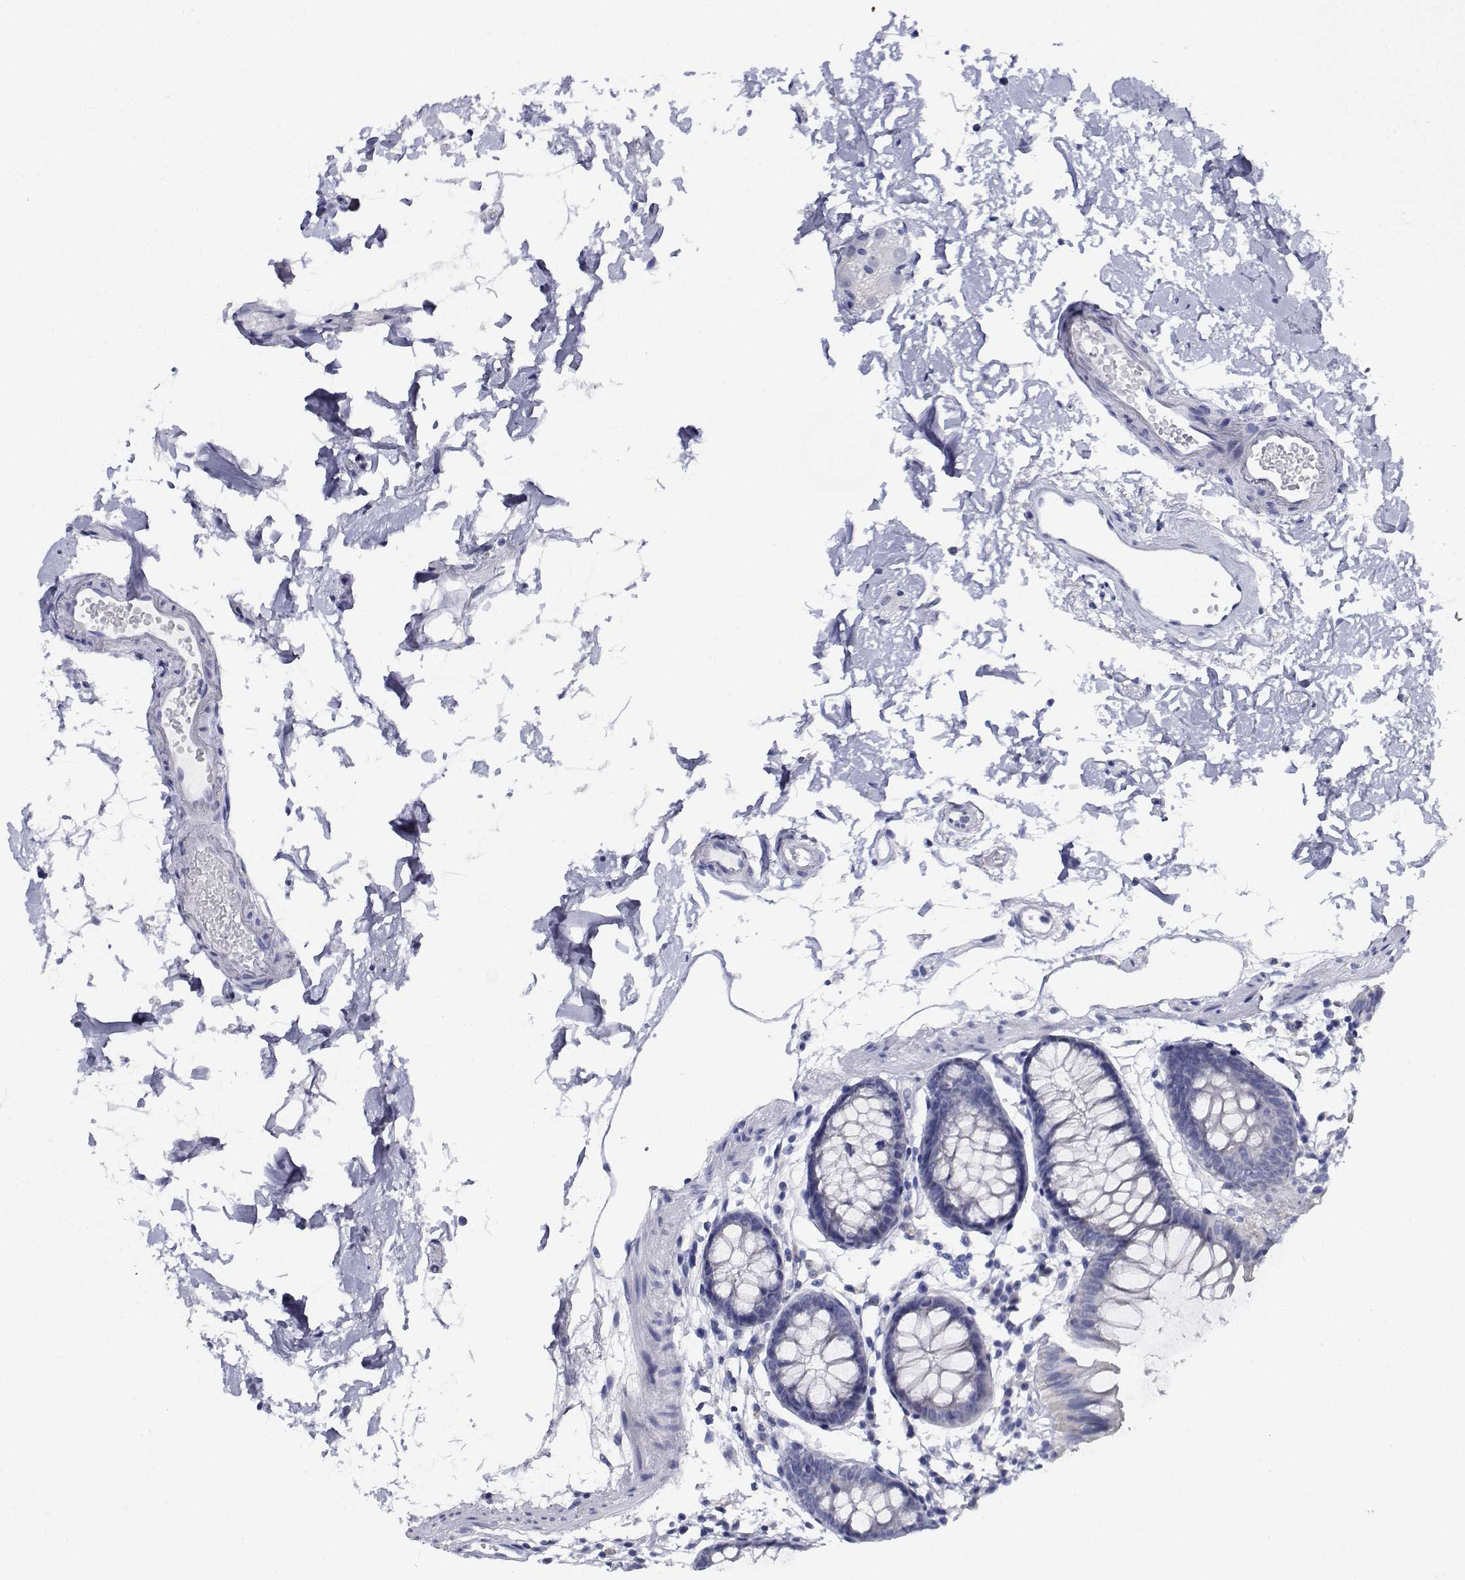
{"staining": {"intensity": "negative", "quantity": "none", "location": "none"}, "tissue": "colon", "cell_type": "Endothelial cells", "image_type": "normal", "snomed": [{"axis": "morphology", "description": "Normal tissue, NOS"}, {"axis": "topography", "description": "Colon"}], "caption": "The micrograph reveals no significant positivity in endothelial cells of colon. (DAB (3,3'-diaminobenzidine) immunohistochemistry with hematoxylin counter stain).", "gene": "PLXNA4", "patient": {"sex": "female", "age": 84}}